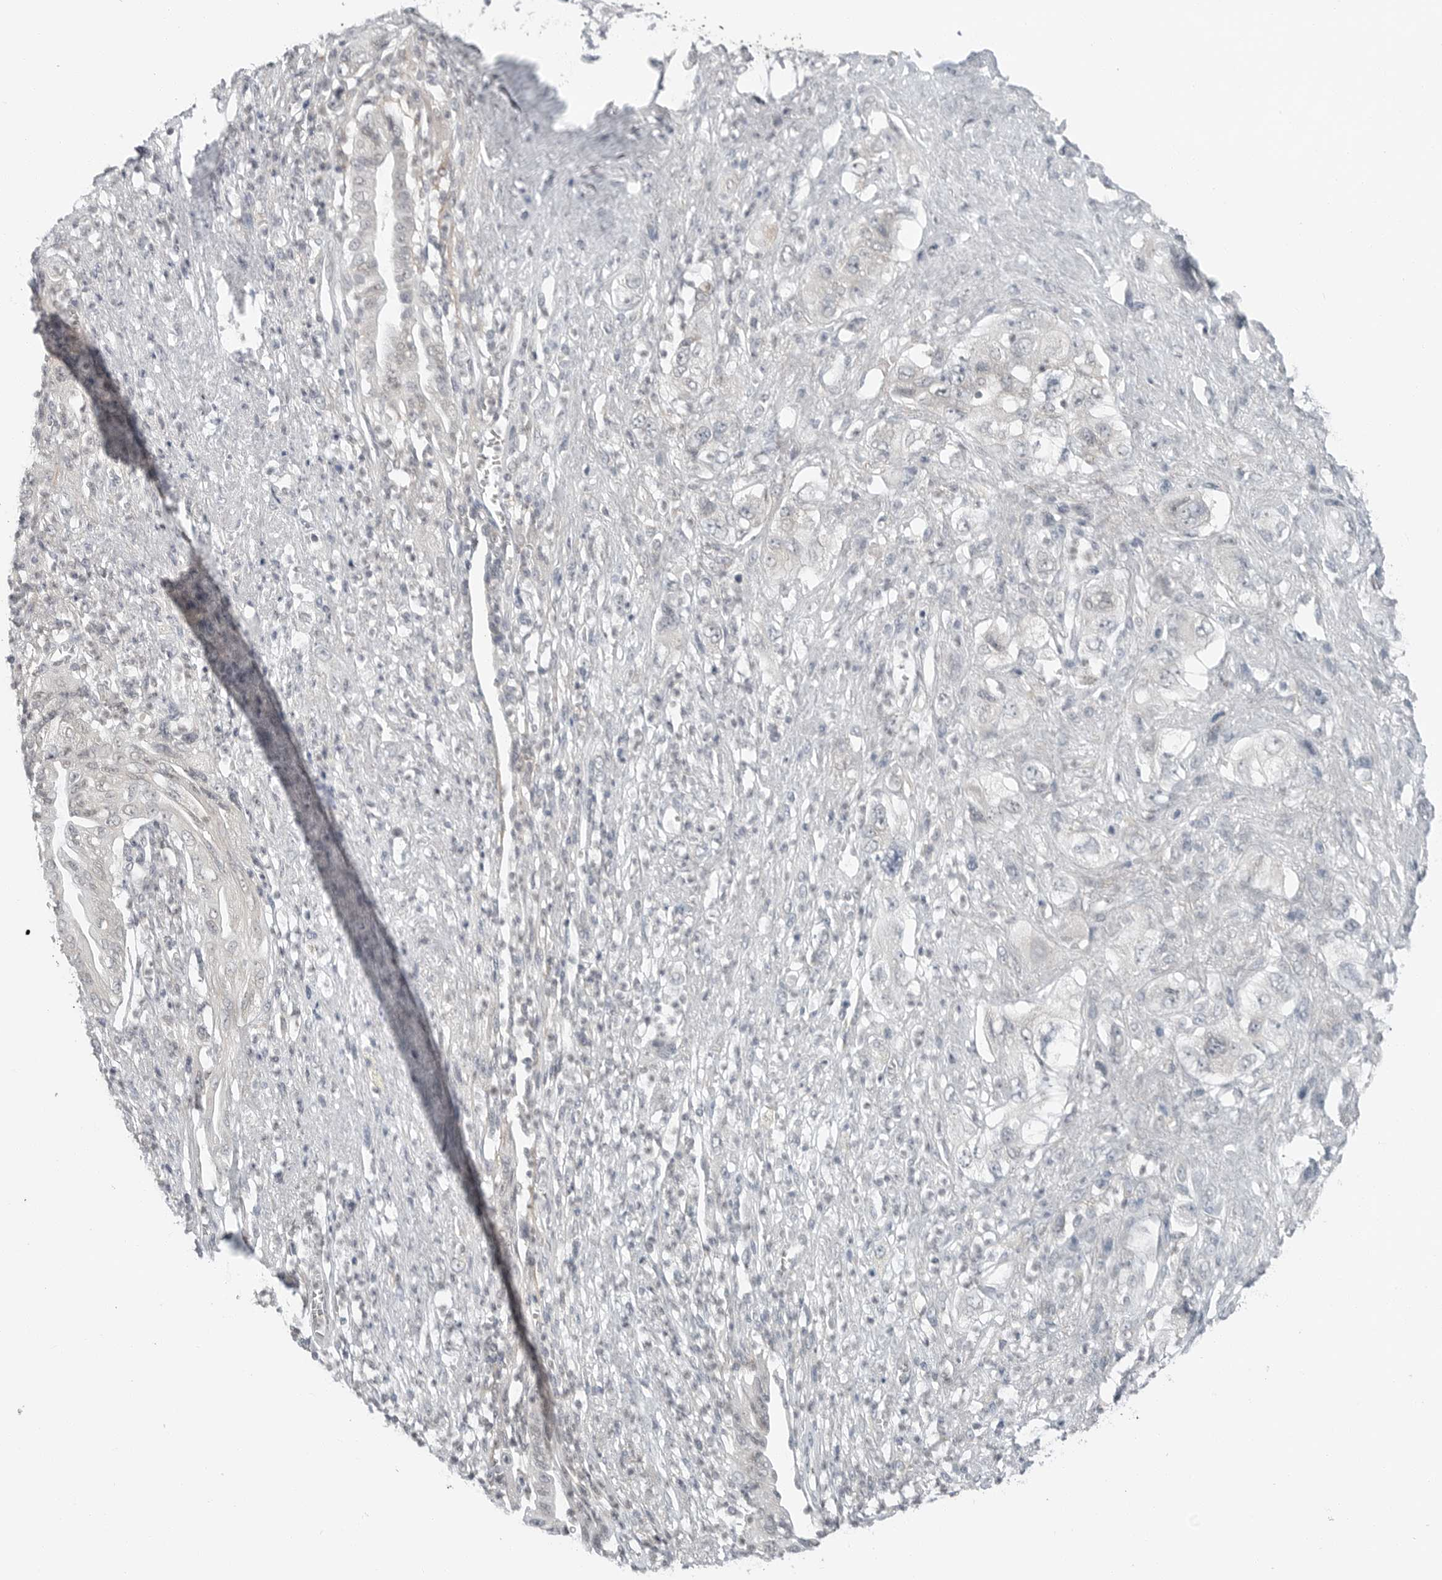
{"staining": {"intensity": "negative", "quantity": "none", "location": "none"}, "tissue": "pancreatic cancer", "cell_type": "Tumor cells", "image_type": "cancer", "snomed": [{"axis": "morphology", "description": "Adenocarcinoma, NOS"}, {"axis": "topography", "description": "Pancreas"}], "caption": "Adenocarcinoma (pancreatic) was stained to show a protein in brown. There is no significant positivity in tumor cells. Nuclei are stained in blue.", "gene": "FCRLB", "patient": {"sex": "female", "age": 73}}